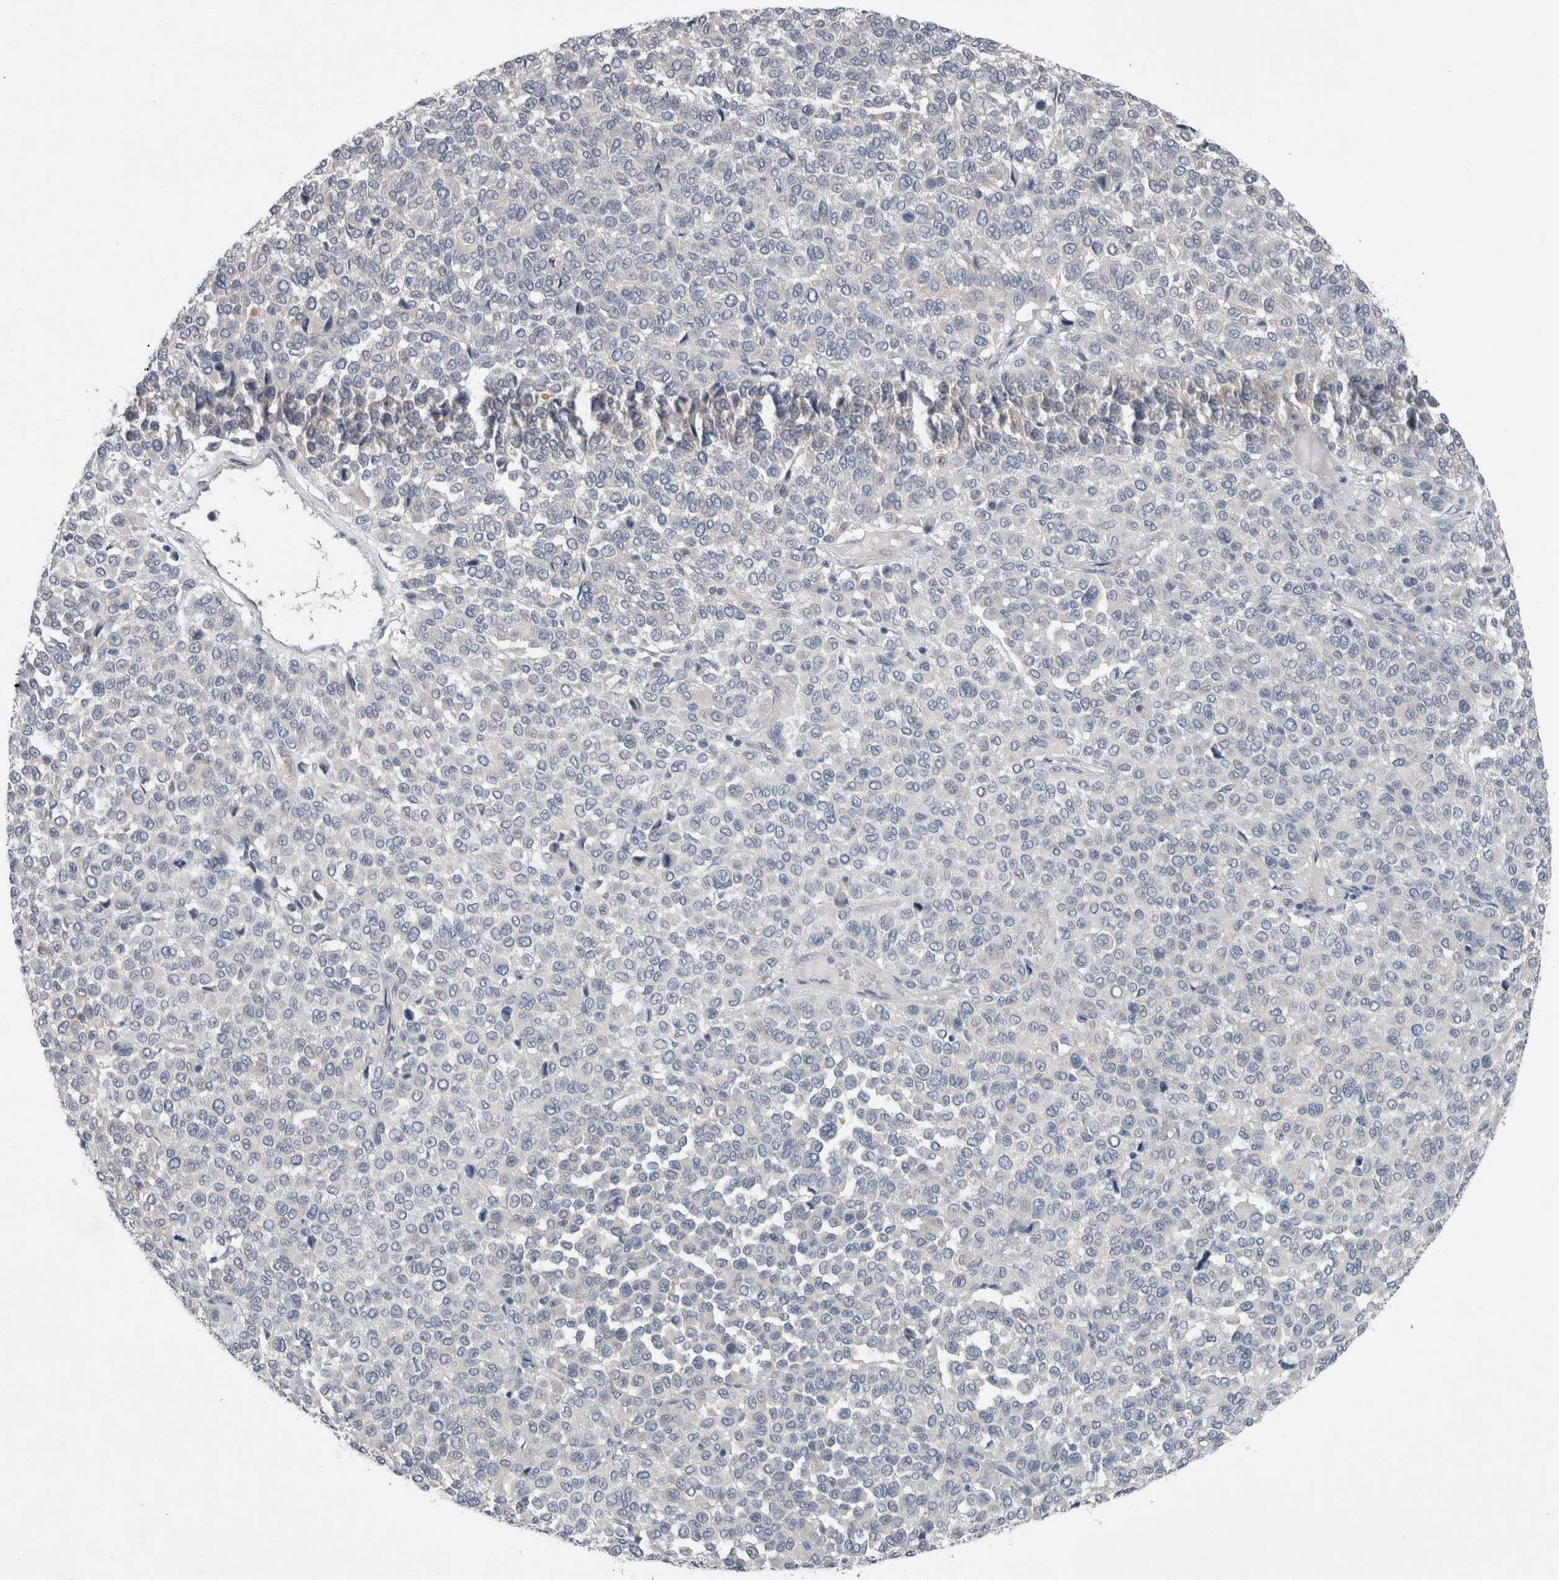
{"staining": {"intensity": "negative", "quantity": "none", "location": "none"}, "tissue": "melanoma", "cell_type": "Tumor cells", "image_type": "cancer", "snomed": [{"axis": "morphology", "description": "Malignant melanoma, Metastatic site"}, {"axis": "topography", "description": "Pancreas"}], "caption": "The image shows no staining of tumor cells in melanoma.", "gene": "CRNN", "patient": {"sex": "female", "age": 30}}